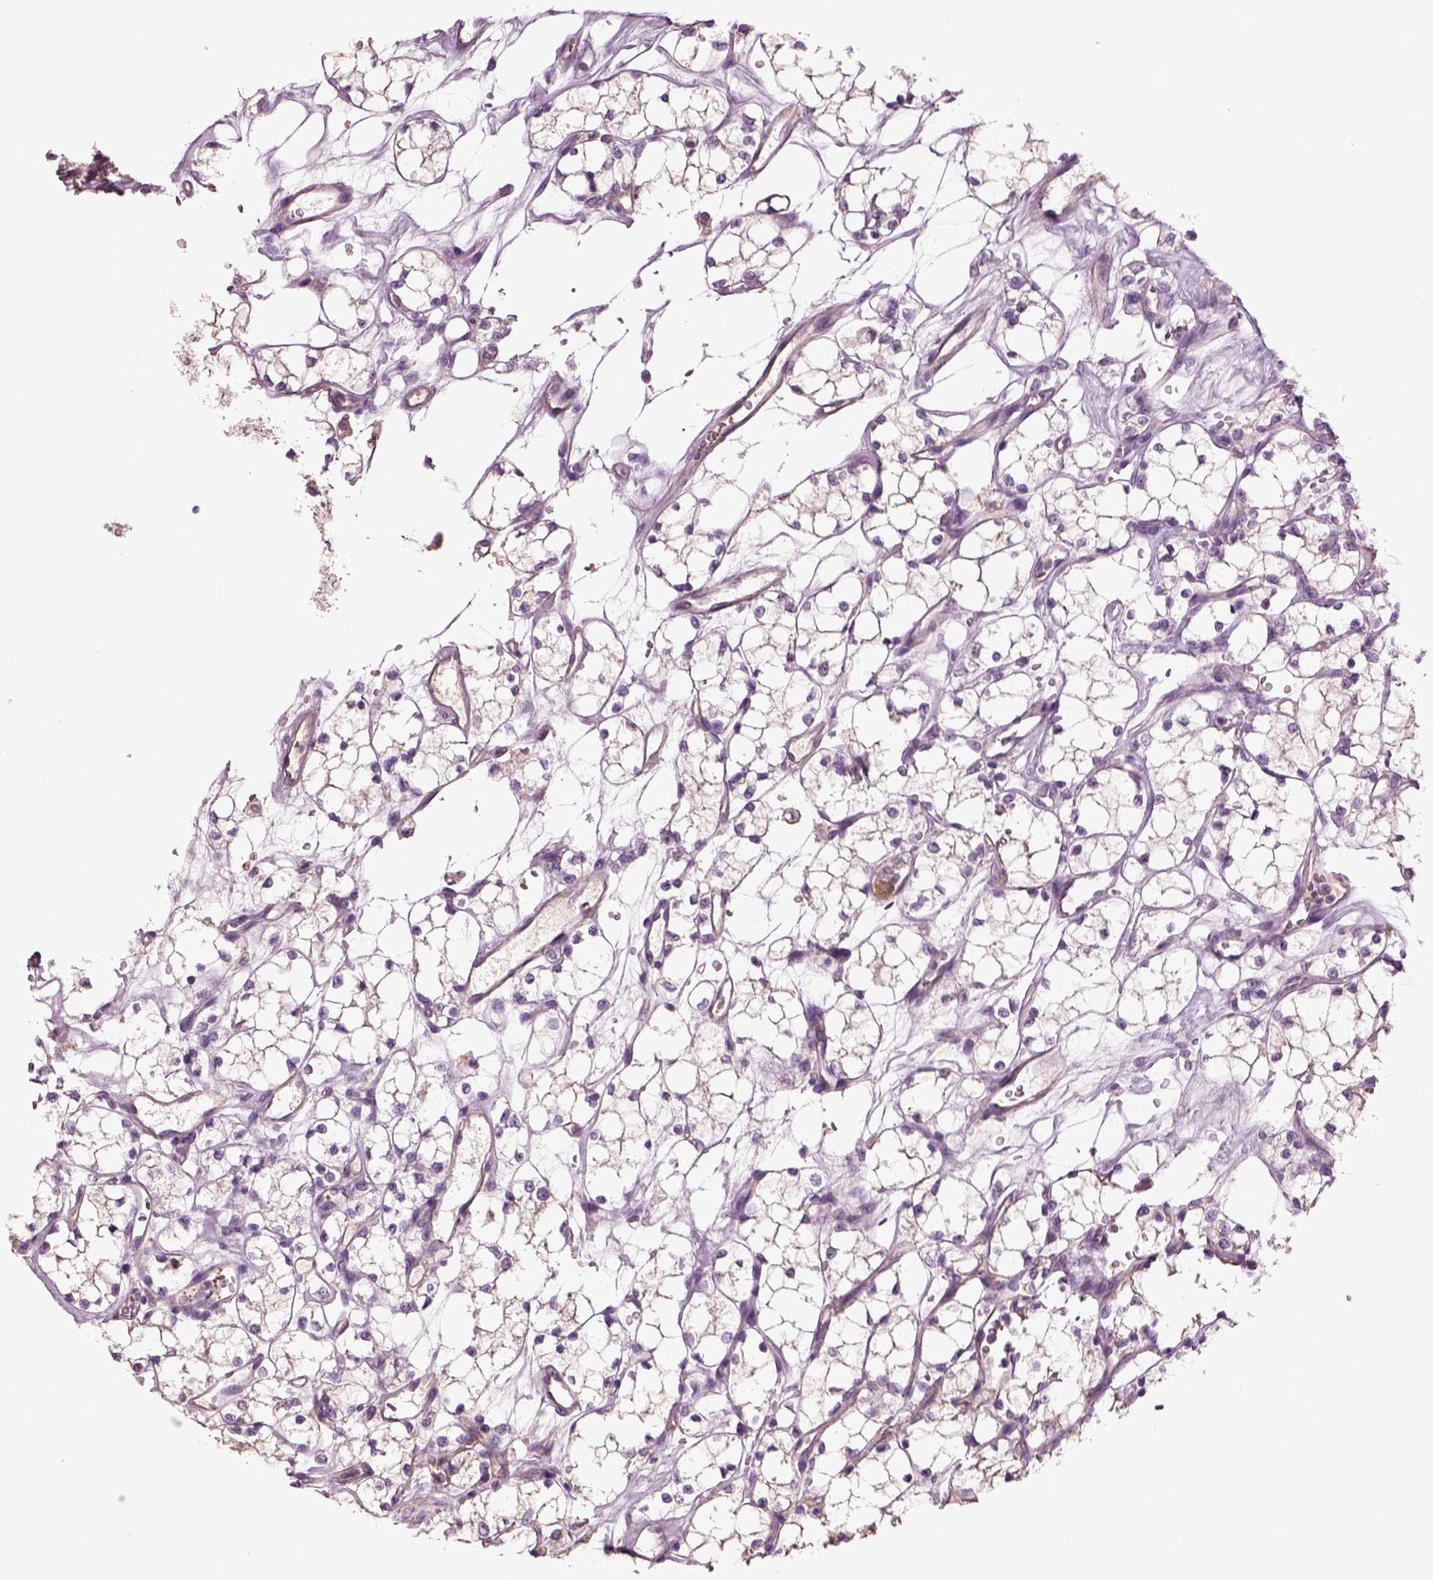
{"staining": {"intensity": "negative", "quantity": "none", "location": "none"}, "tissue": "renal cancer", "cell_type": "Tumor cells", "image_type": "cancer", "snomed": [{"axis": "morphology", "description": "Adenocarcinoma, NOS"}, {"axis": "topography", "description": "Kidney"}], "caption": "Renal cancer (adenocarcinoma) stained for a protein using immunohistochemistry reveals no positivity tumor cells.", "gene": "DEFB118", "patient": {"sex": "female", "age": 69}}